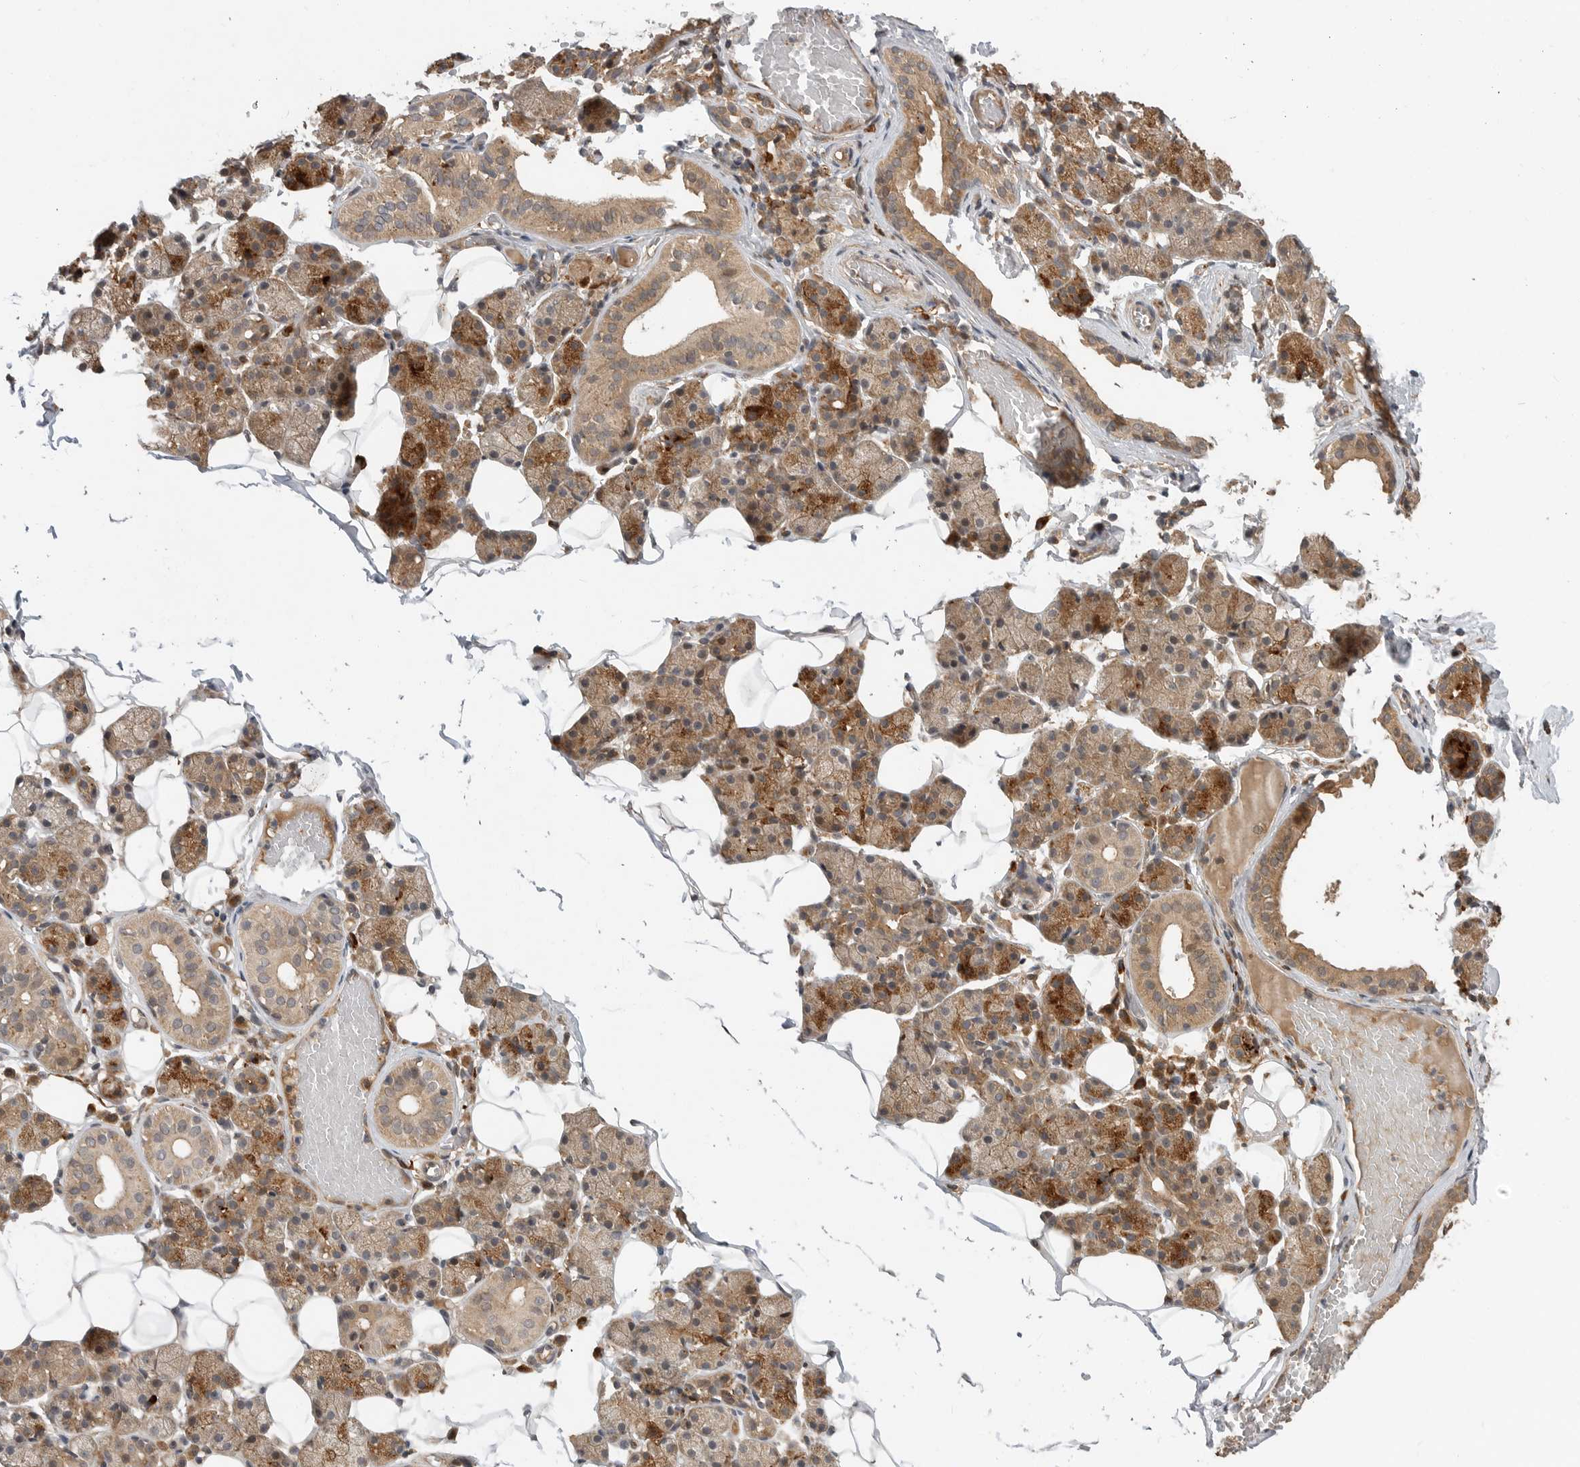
{"staining": {"intensity": "strong", "quantity": ">75%", "location": "cytoplasmic/membranous"}, "tissue": "salivary gland", "cell_type": "Glandular cells", "image_type": "normal", "snomed": [{"axis": "morphology", "description": "Normal tissue, NOS"}, {"axis": "topography", "description": "Salivary gland"}], "caption": "Immunohistochemistry (DAB) staining of unremarkable human salivary gland exhibits strong cytoplasmic/membranous protein expression in about >75% of glandular cells. Using DAB (brown) and hematoxylin (blue) stains, captured at high magnification using brightfield microscopy.", "gene": "OSBPL9", "patient": {"sex": "female", "age": 33}}